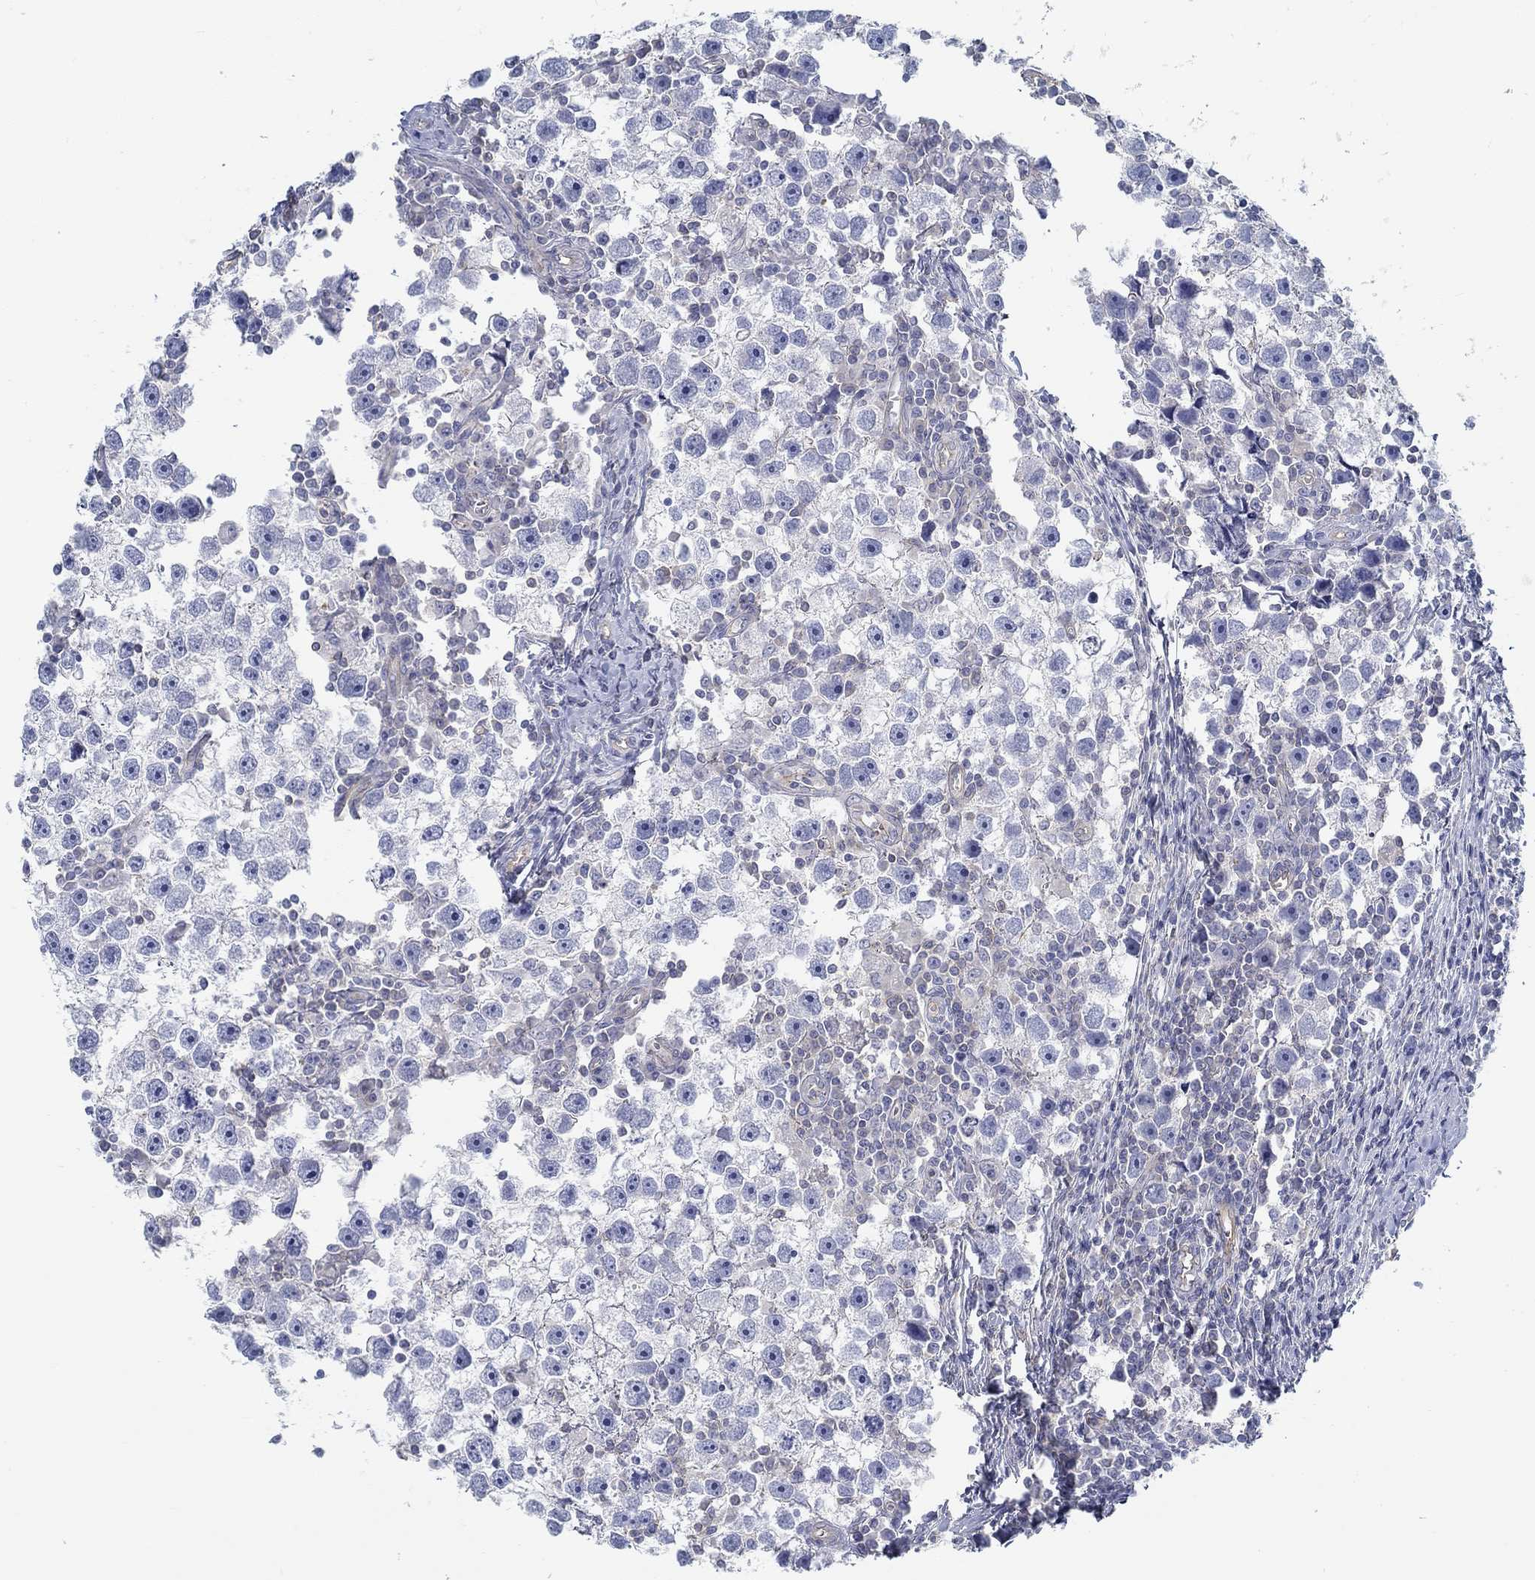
{"staining": {"intensity": "negative", "quantity": "none", "location": "none"}, "tissue": "testis cancer", "cell_type": "Tumor cells", "image_type": "cancer", "snomed": [{"axis": "morphology", "description": "Seminoma, NOS"}, {"axis": "topography", "description": "Testis"}], "caption": "This is an immunohistochemistry (IHC) histopathology image of testis cancer. There is no expression in tumor cells.", "gene": "BBOF1", "patient": {"sex": "male", "age": 30}}